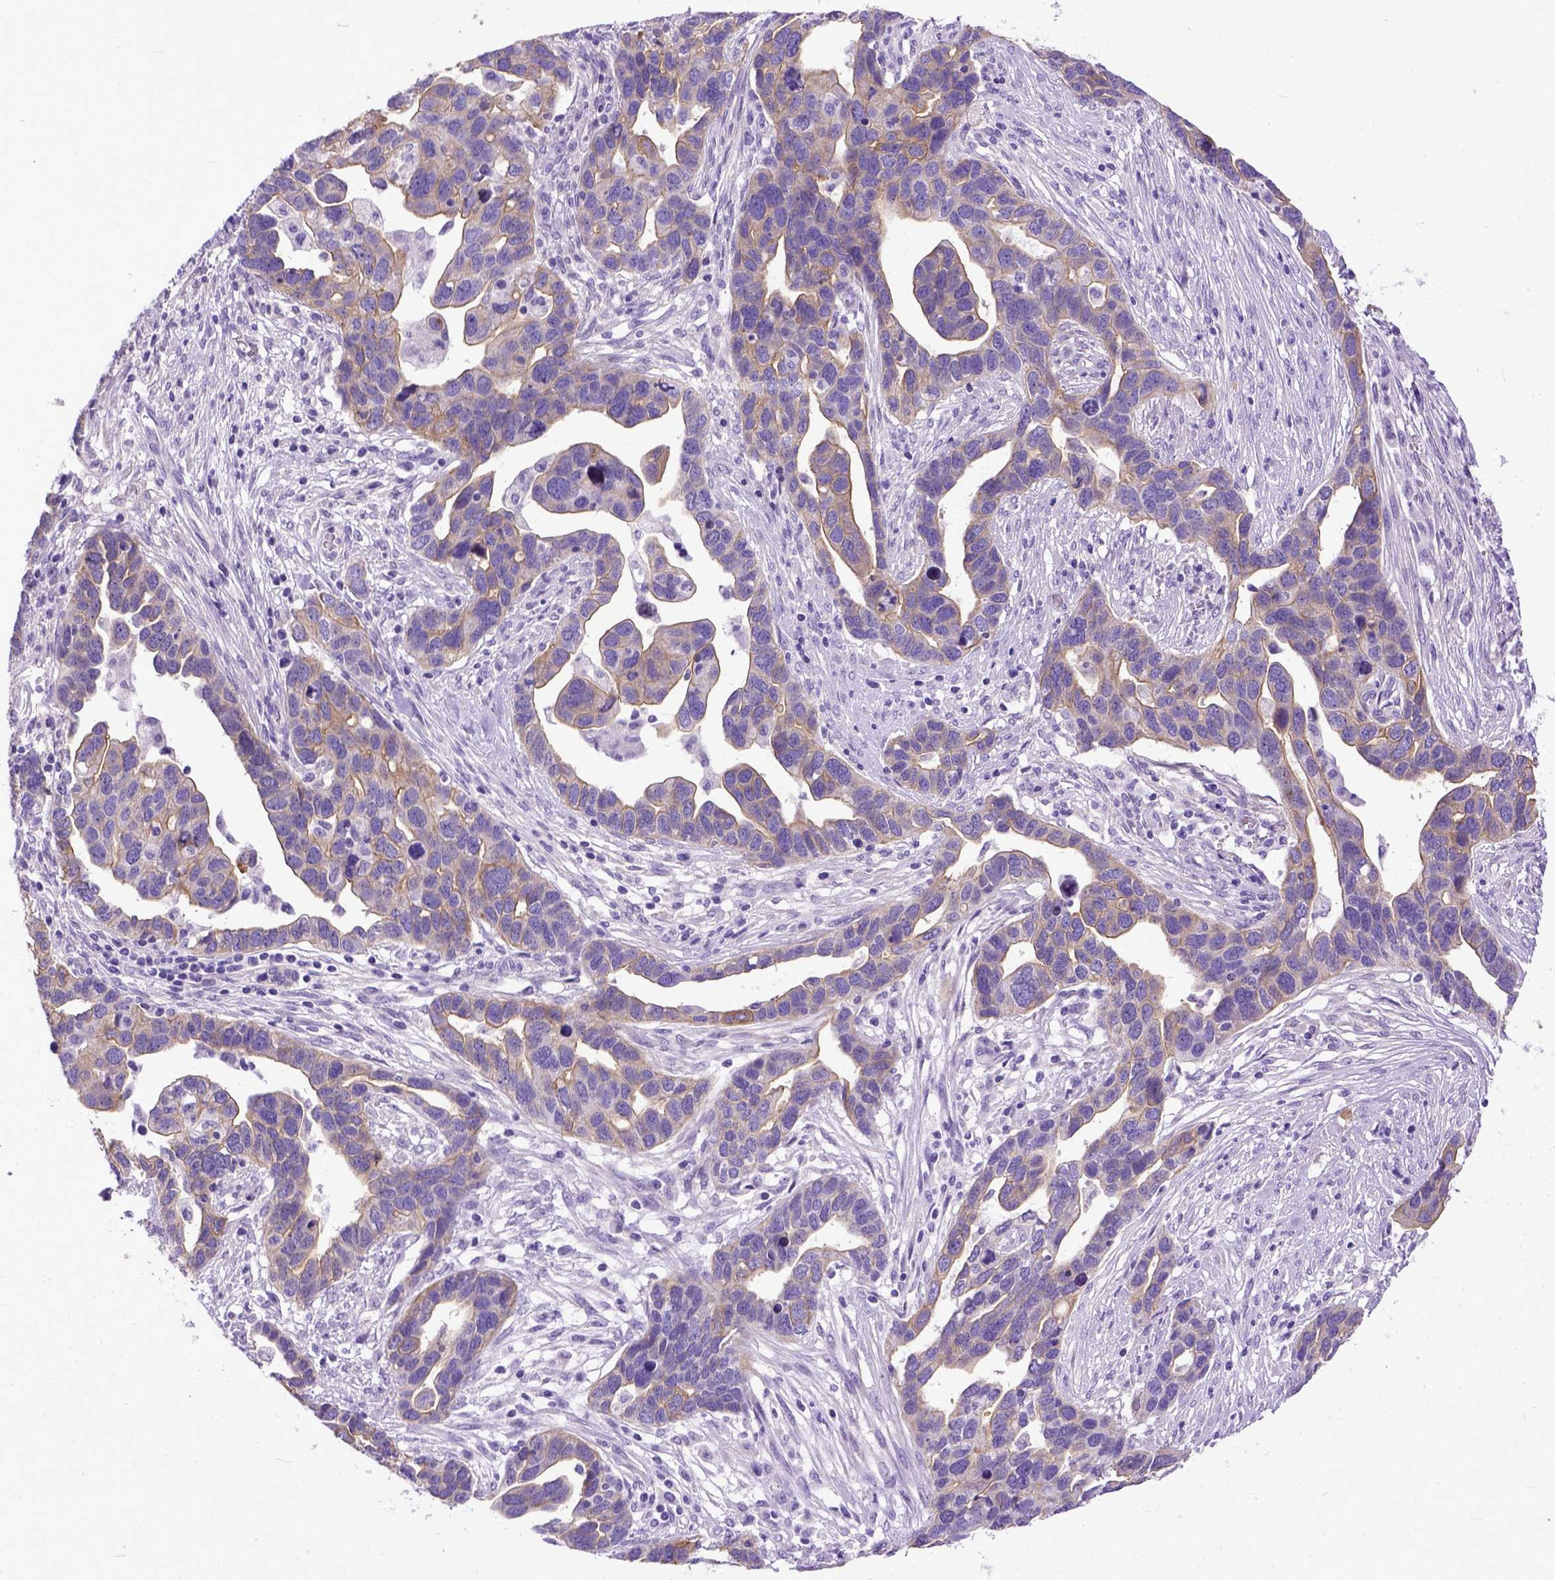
{"staining": {"intensity": "weak", "quantity": "25%-75%", "location": "cytoplasmic/membranous"}, "tissue": "ovarian cancer", "cell_type": "Tumor cells", "image_type": "cancer", "snomed": [{"axis": "morphology", "description": "Cystadenocarcinoma, serous, NOS"}, {"axis": "topography", "description": "Ovary"}], "caption": "Ovarian cancer (serous cystadenocarcinoma) stained with a brown dye displays weak cytoplasmic/membranous positive staining in about 25%-75% of tumor cells.", "gene": "PPL", "patient": {"sex": "female", "age": 54}}